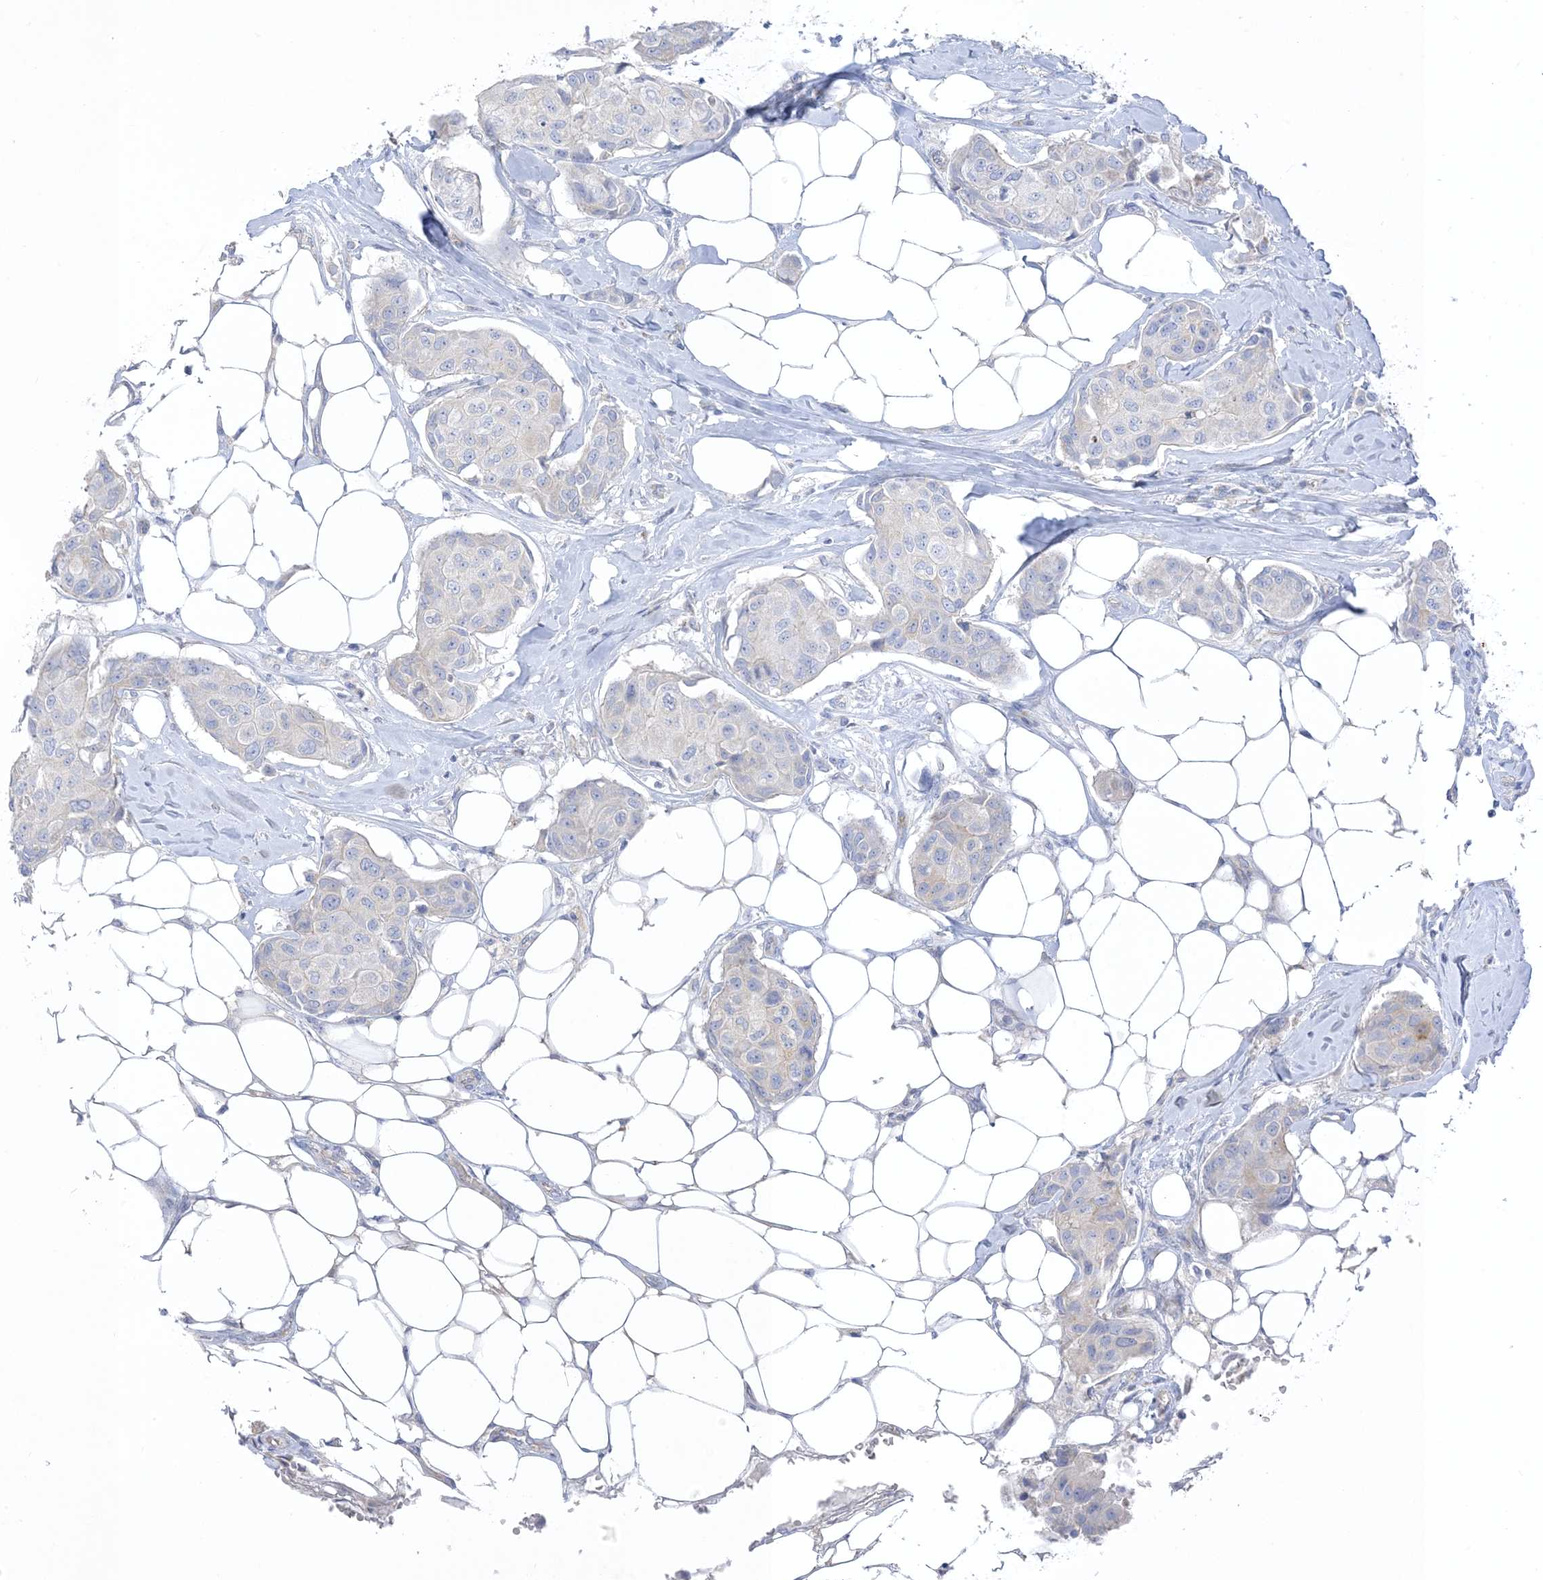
{"staining": {"intensity": "negative", "quantity": "none", "location": "none"}, "tissue": "breast cancer", "cell_type": "Tumor cells", "image_type": "cancer", "snomed": [{"axis": "morphology", "description": "Duct carcinoma"}, {"axis": "topography", "description": "Breast"}], "caption": "Human breast cancer stained for a protein using immunohistochemistry exhibits no positivity in tumor cells.", "gene": "XIRP2", "patient": {"sex": "female", "age": 80}}